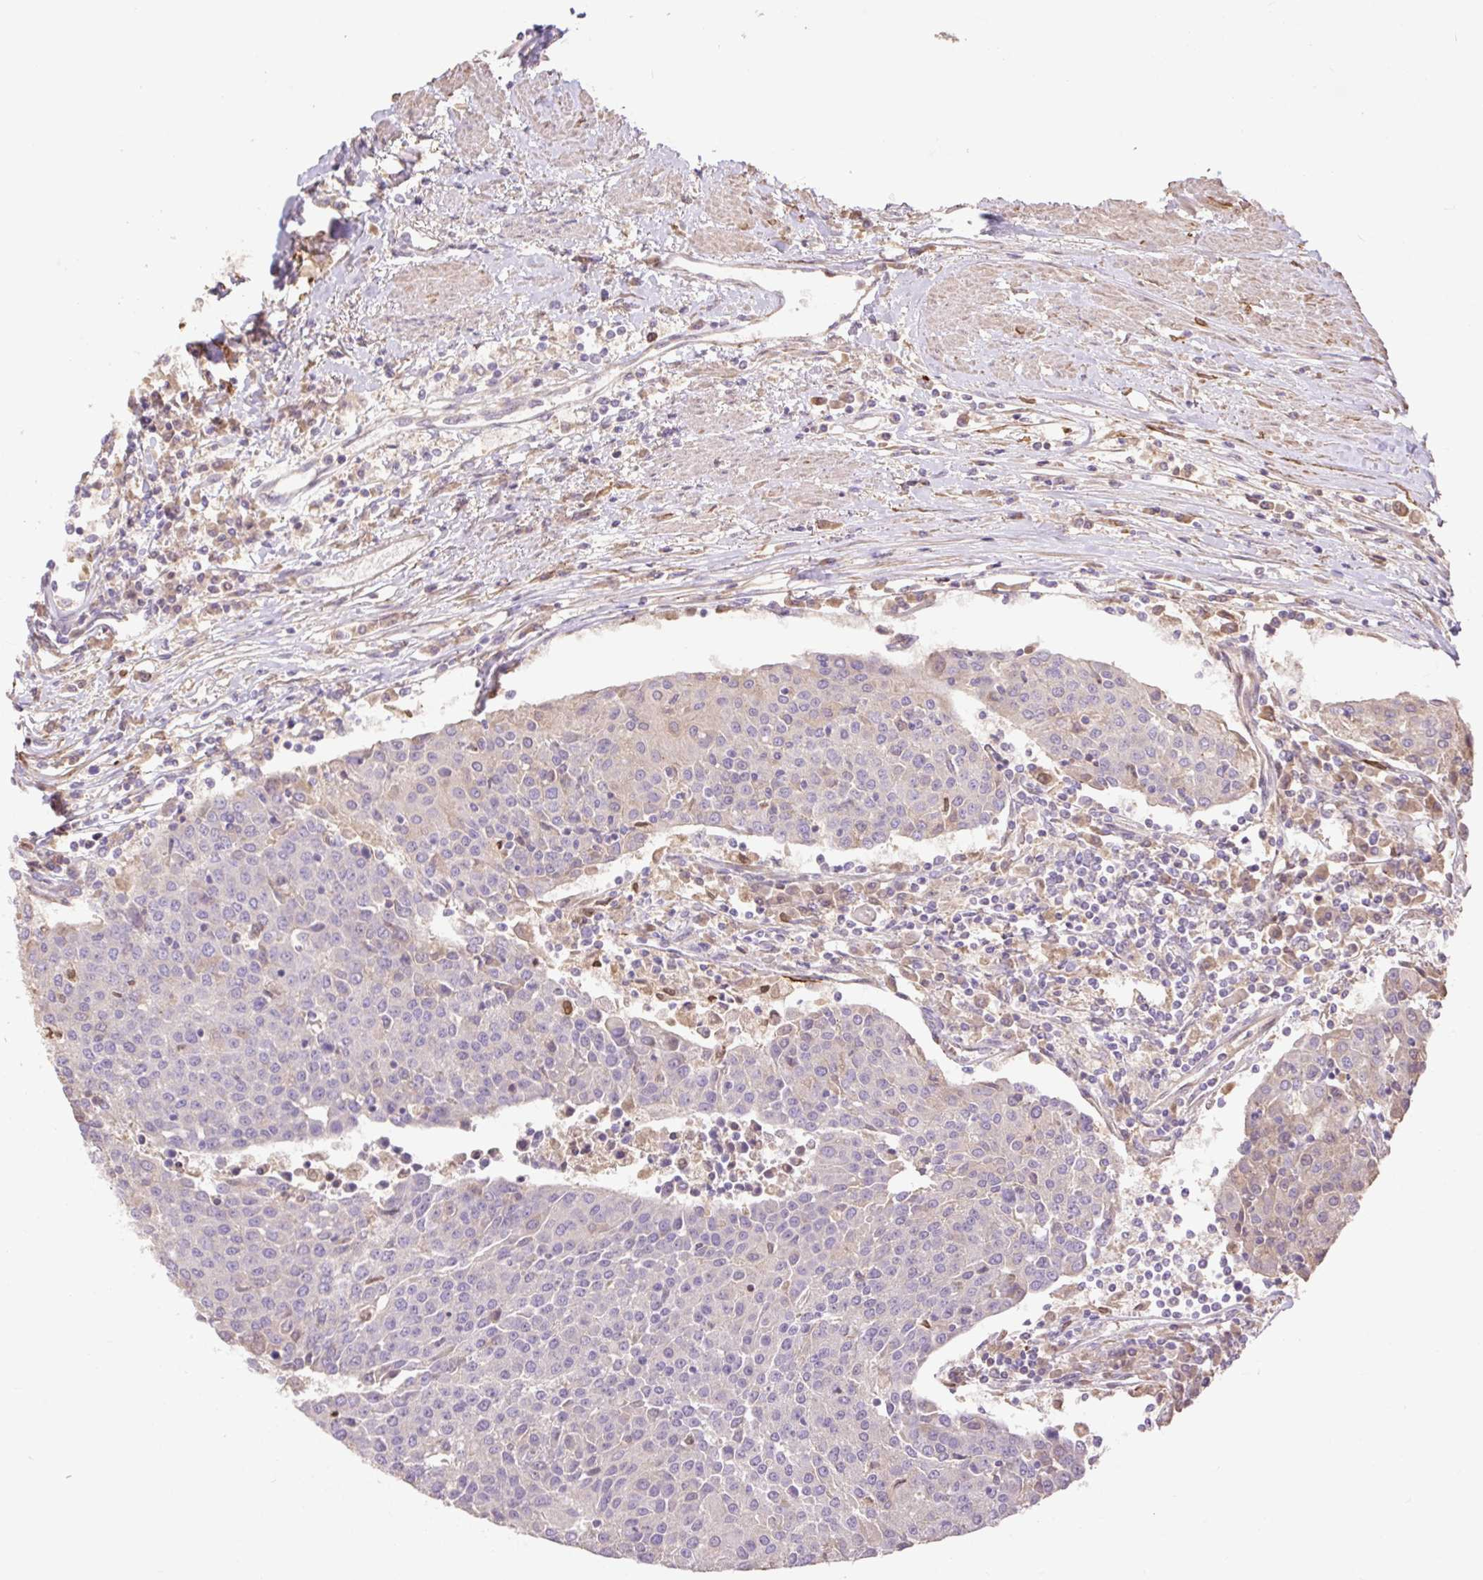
{"staining": {"intensity": "negative", "quantity": "none", "location": "none"}, "tissue": "urothelial cancer", "cell_type": "Tumor cells", "image_type": "cancer", "snomed": [{"axis": "morphology", "description": "Urothelial carcinoma, High grade"}, {"axis": "topography", "description": "Urinary bladder"}], "caption": "Immunohistochemistry (IHC) image of human urothelial cancer stained for a protein (brown), which shows no expression in tumor cells.", "gene": "DESI1", "patient": {"sex": "female", "age": 85}}